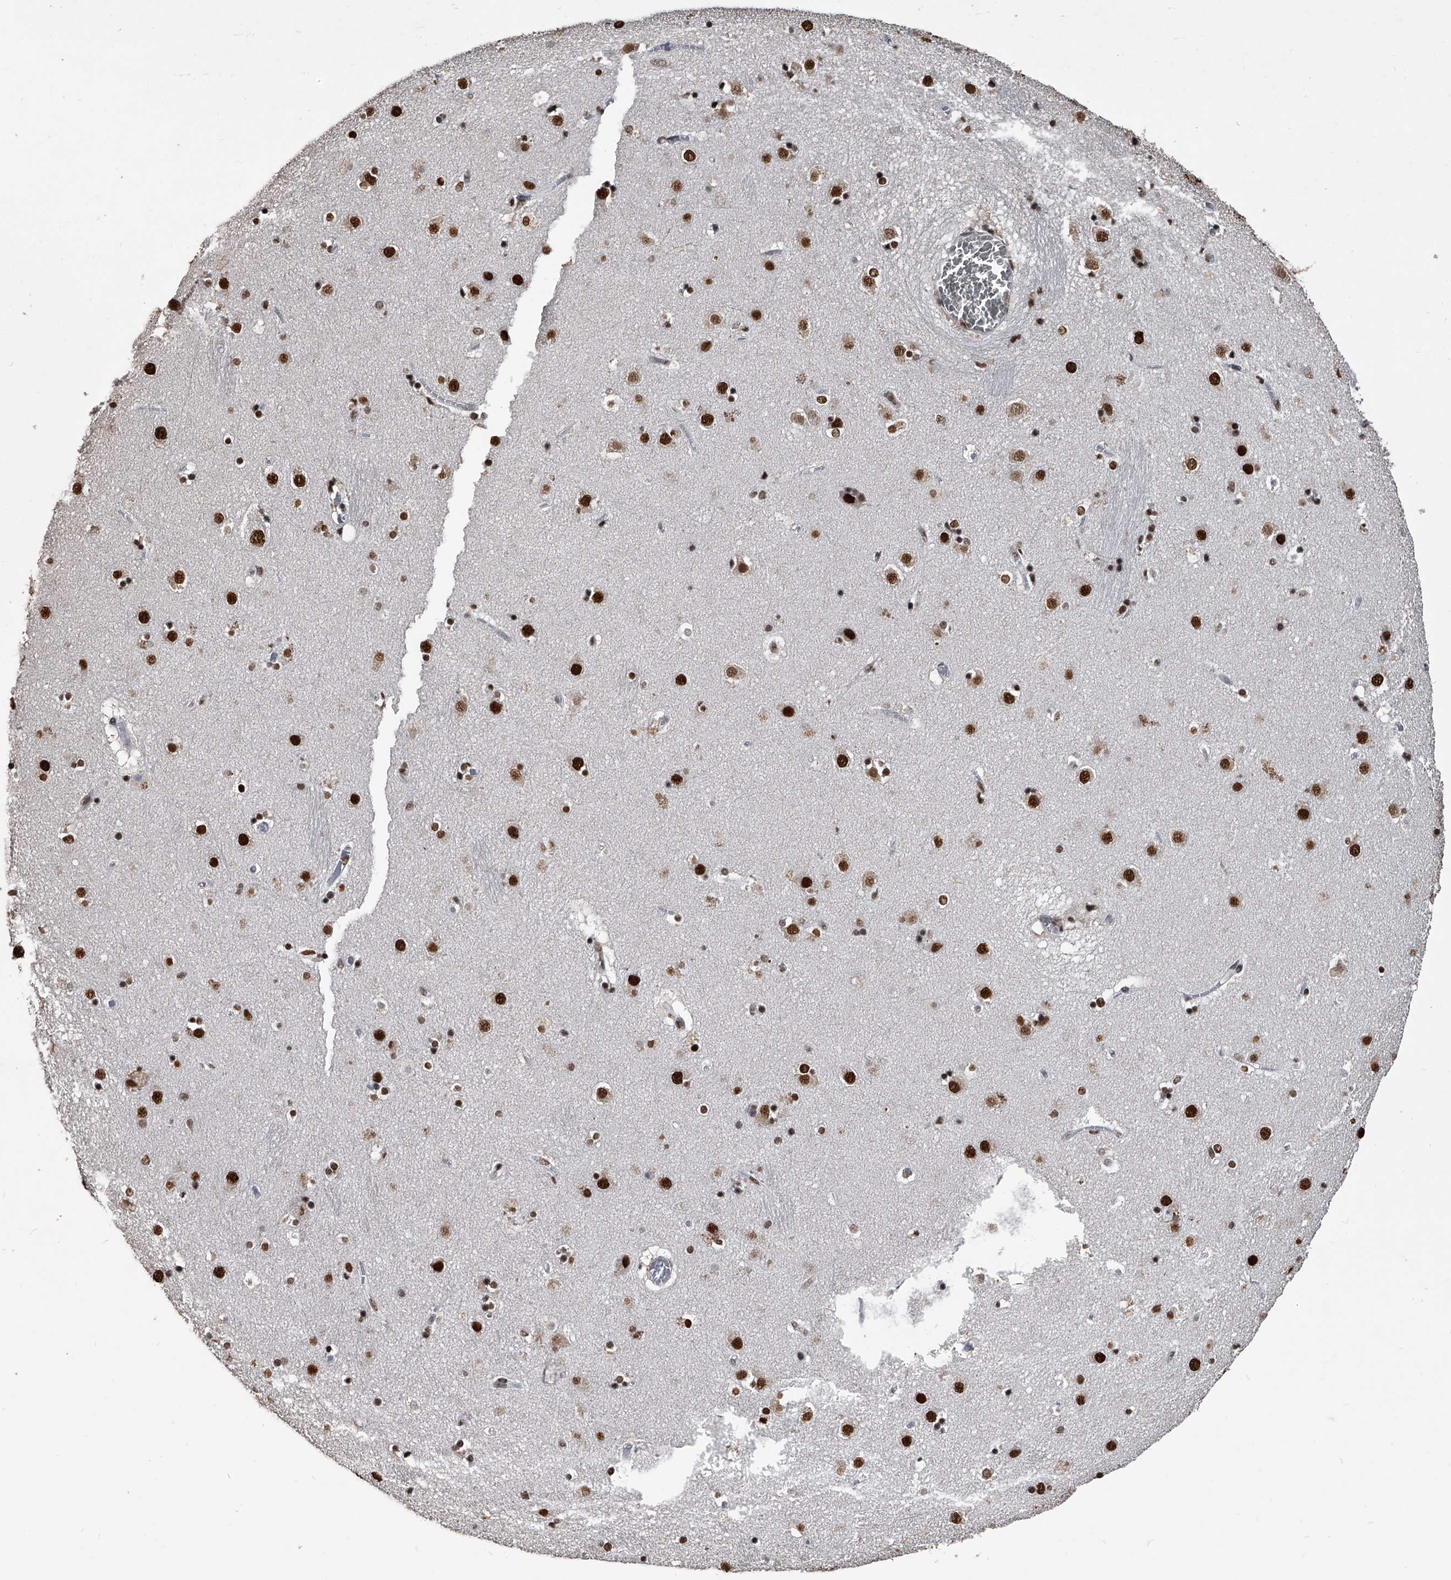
{"staining": {"intensity": "moderate", "quantity": "25%-75%", "location": "nuclear"}, "tissue": "caudate", "cell_type": "Glial cells", "image_type": "normal", "snomed": [{"axis": "morphology", "description": "Normal tissue, NOS"}, {"axis": "topography", "description": "Lateral ventricle wall"}], "caption": "Caudate stained for a protein demonstrates moderate nuclear positivity in glial cells. (Brightfield microscopy of DAB IHC at high magnification).", "gene": "MATR3", "patient": {"sex": "male", "age": 70}}